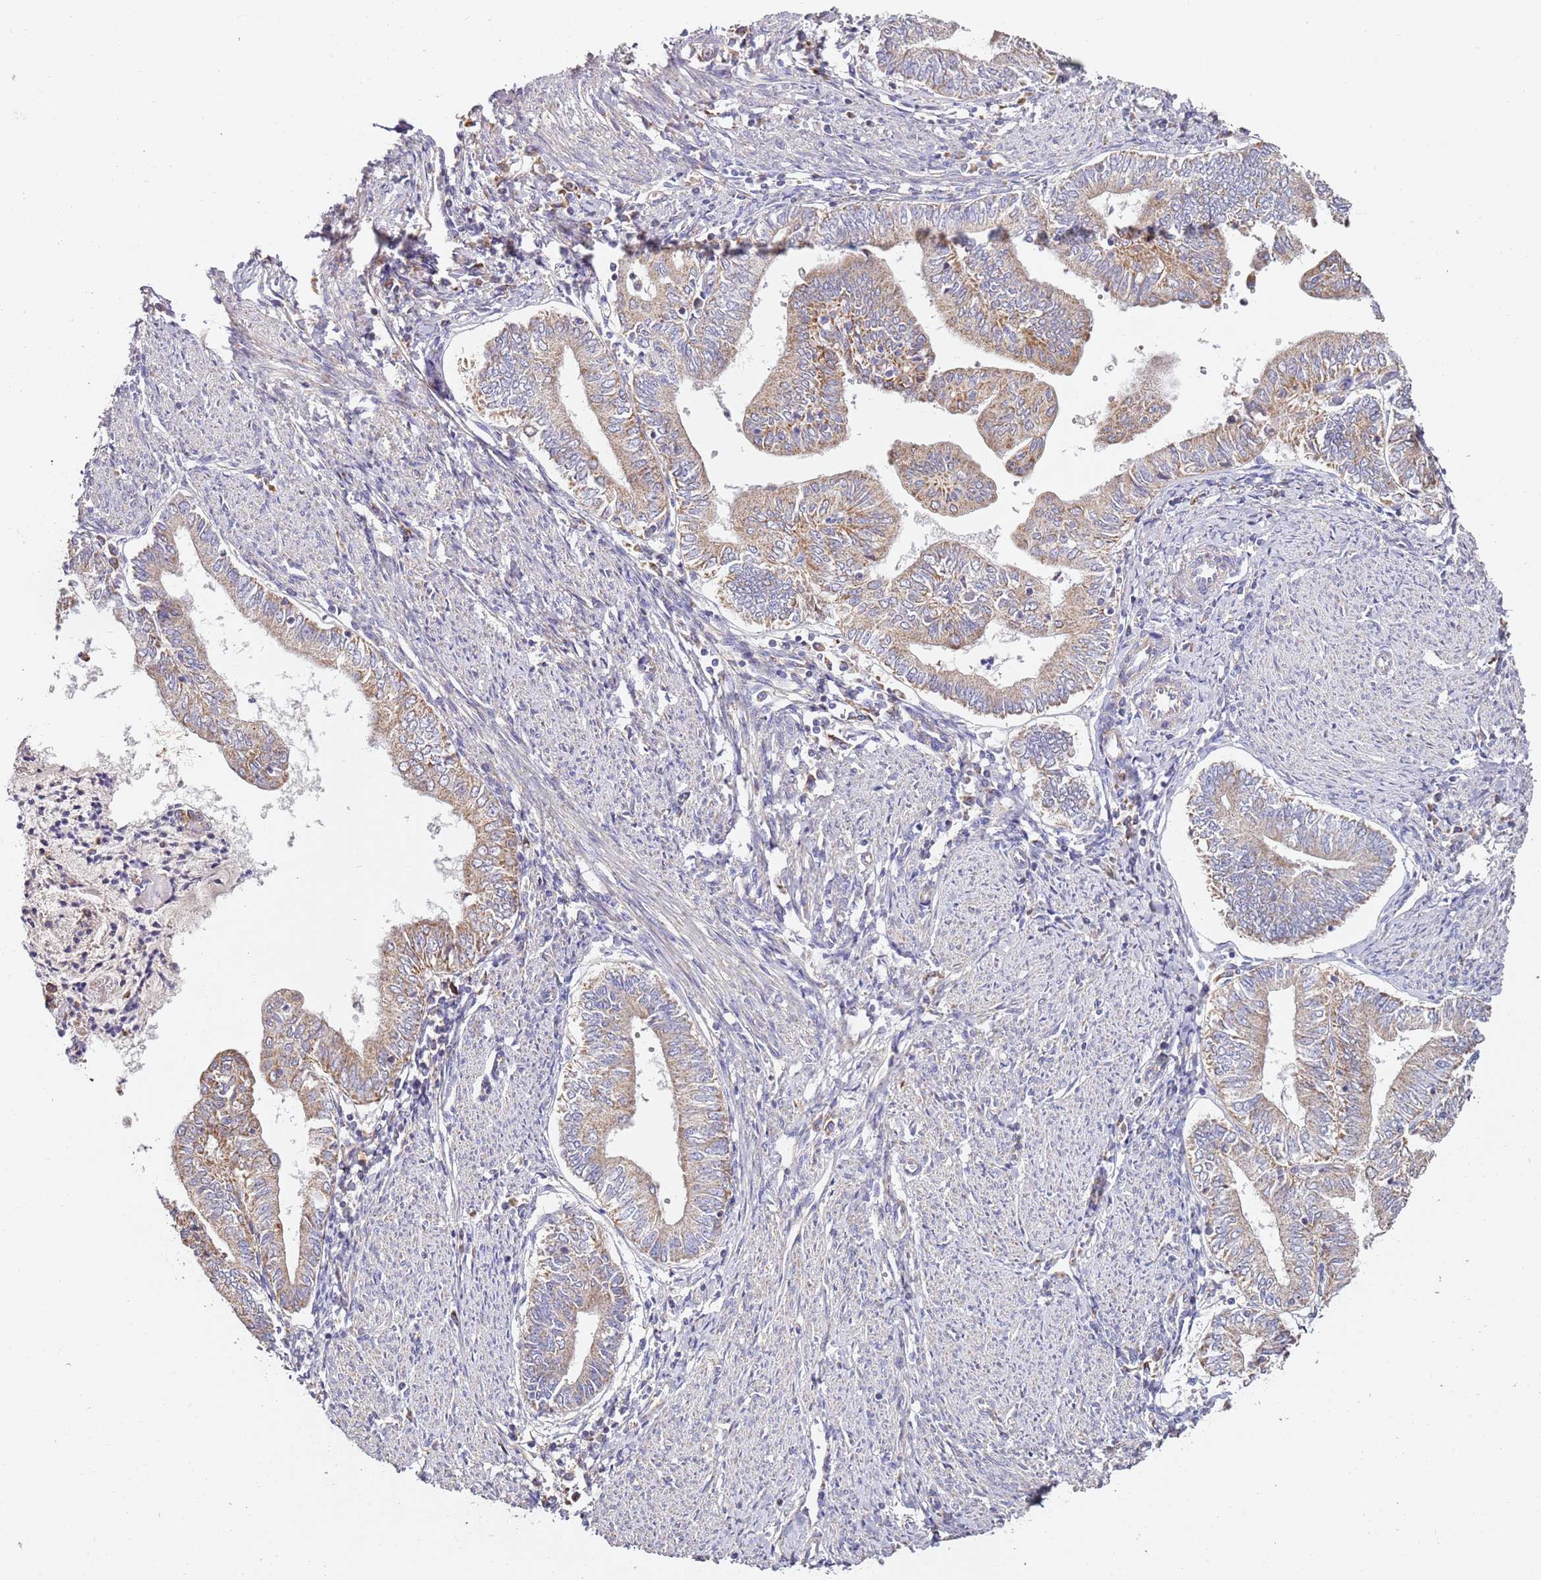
{"staining": {"intensity": "weak", "quantity": "25%-75%", "location": "cytoplasmic/membranous"}, "tissue": "endometrial cancer", "cell_type": "Tumor cells", "image_type": "cancer", "snomed": [{"axis": "morphology", "description": "Adenocarcinoma, NOS"}, {"axis": "topography", "description": "Endometrium"}], "caption": "The histopathology image displays immunohistochemical staining of endometrial cancer. There is weak cytoplasmic/membranous staining is identified in about 25%-75% of tumor cells.", "gene": "OR2B11", "patient": {"sex": "female", "age": 66}}